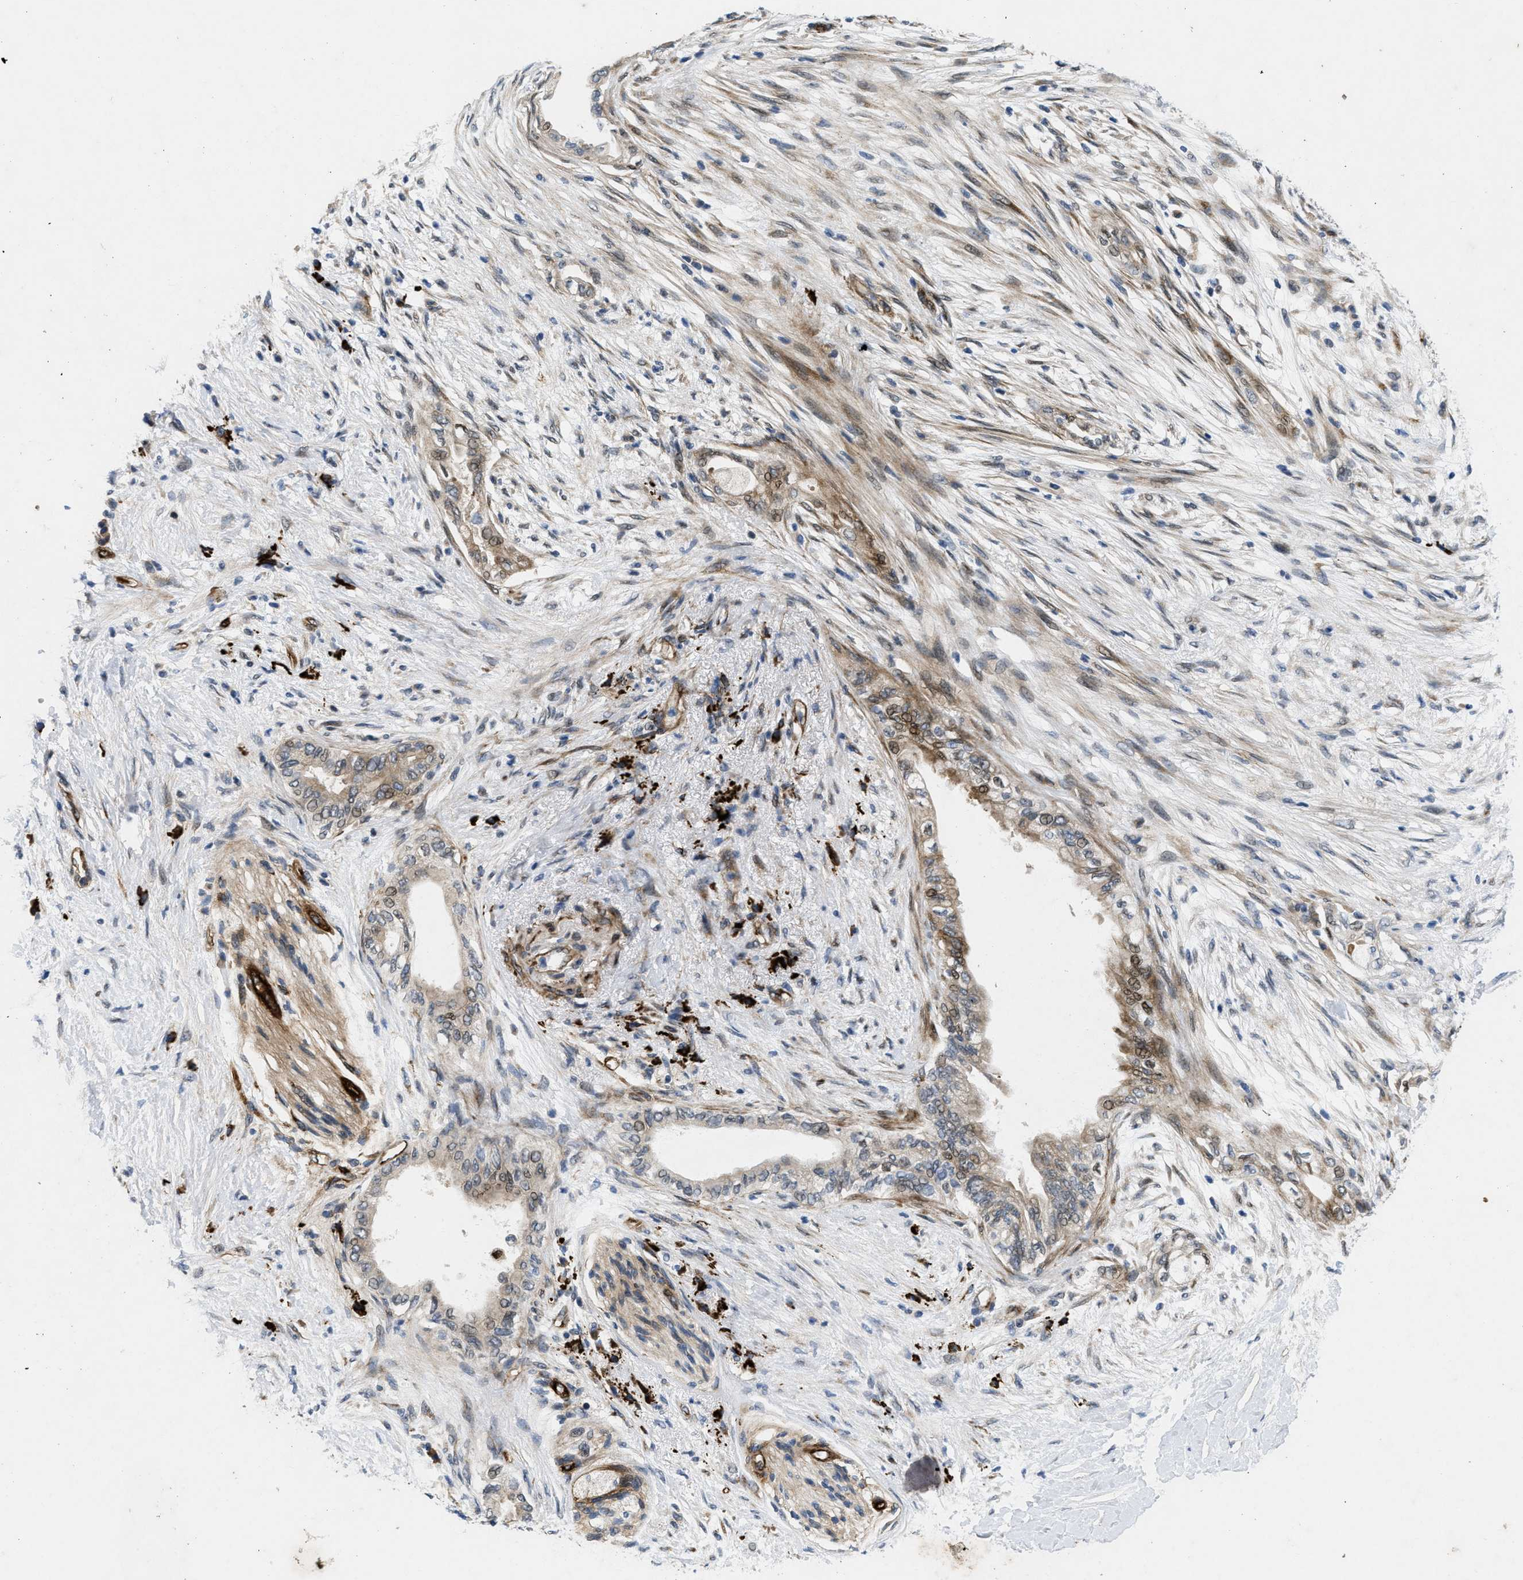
{"staining": {"intensity": "moderate", "quantity": "<25%", "location": "cytoplasmic/membranous,nuclear"}, "tissue": "pancreatic cancer", "cell_type": "Tumor cells", "image_type": "cancer", "snomed": [{"axis": "morphology", "description": "Normal tissue, NOS"}, {"axis": "morphology", "description": "Adenocarcinoma, NOS"}, {"axis": "topography", "description": "Pancreas"}, {"axis": "topography", "description": "Duodenum"}], "caption": "Protein expression analysis of pancreatic adenocarcinoma shows moderate cytoplasmic/membranous and nuclear staining in approximately <25% of tumor cells.", "gene": "HSPA12B", "patient": {"sex": "female", "age": 60}}